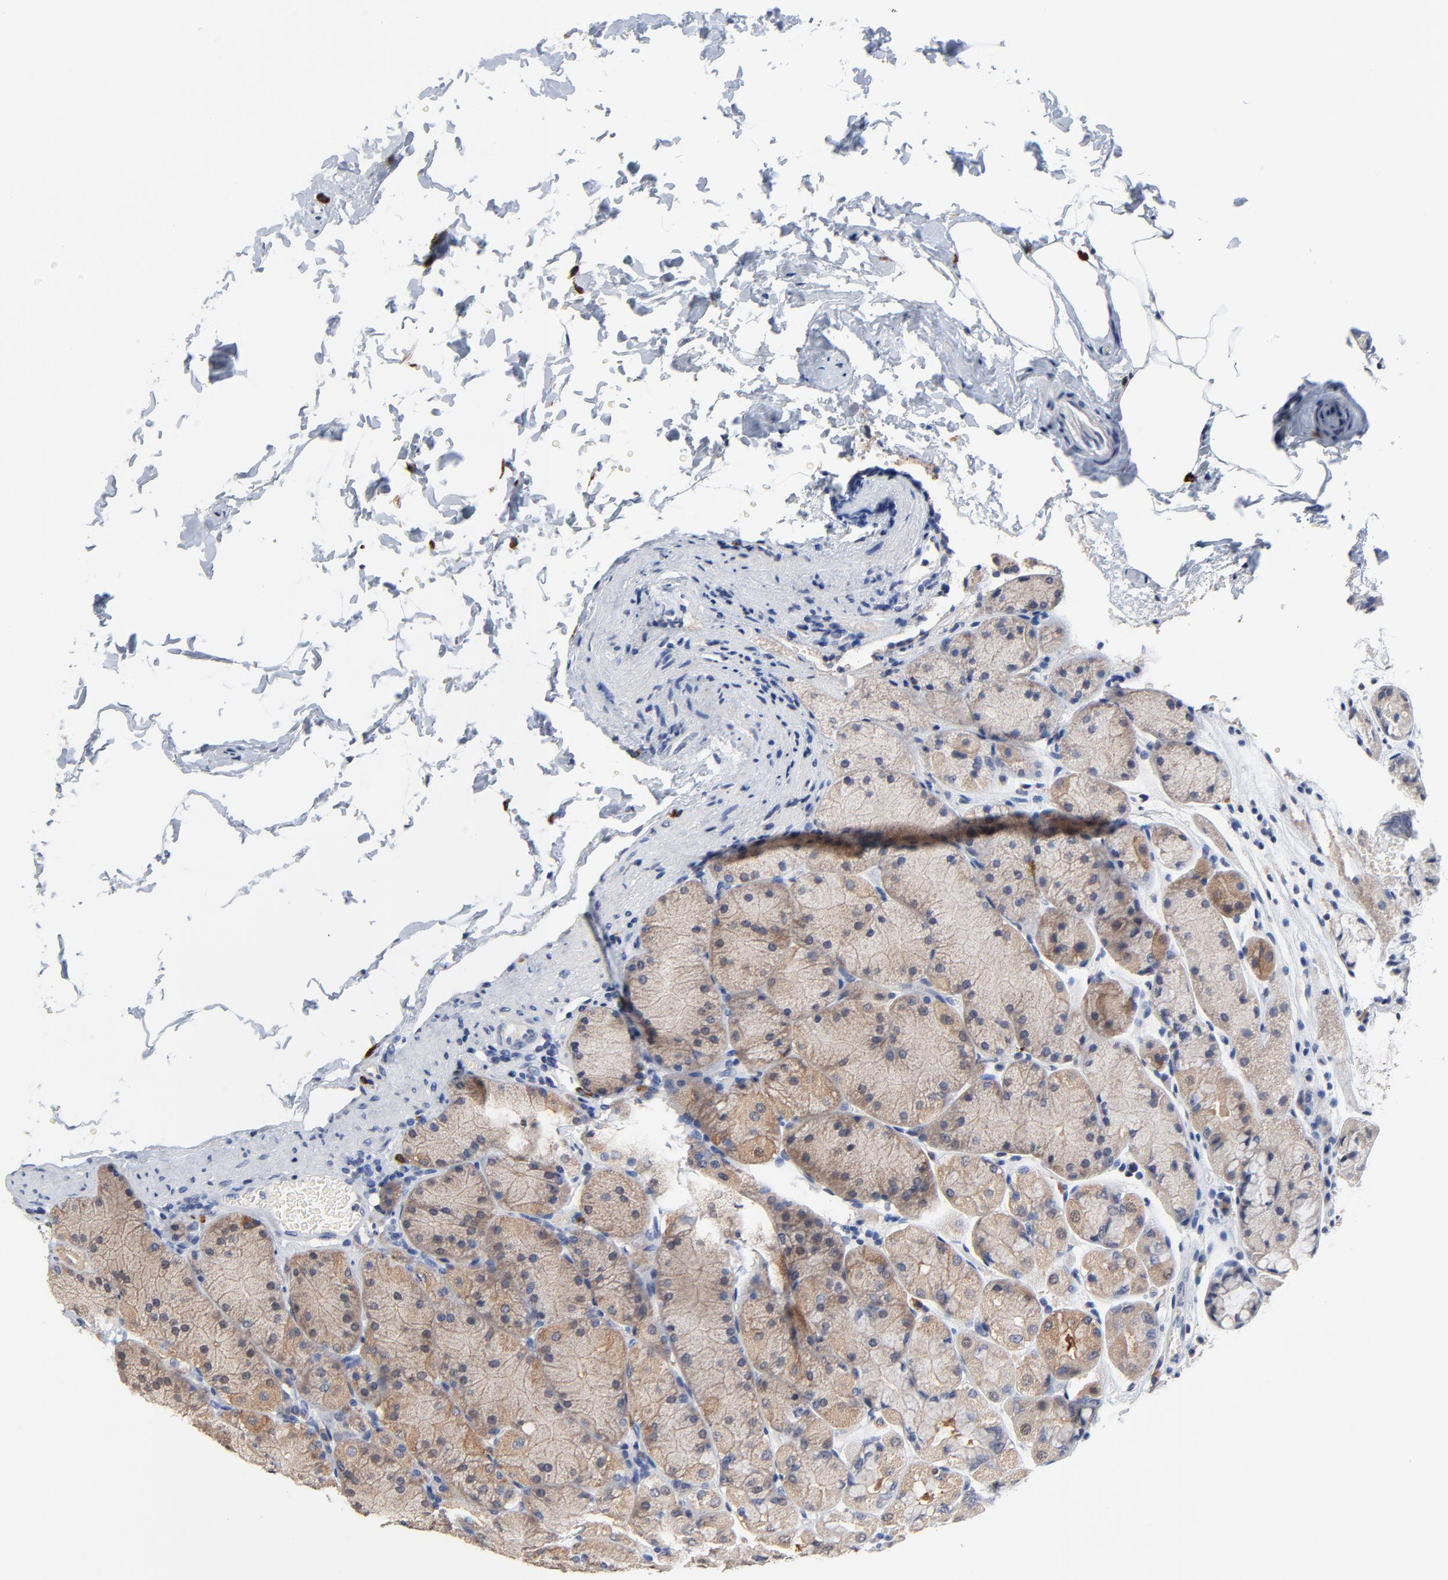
{"staining": {"intensity": "moderate", "quantity": ">75%", "location": "cytoplasmic/membranous"}, "tissue": "stomach", "cell_type": "Glandular cells", "image_type": "normal", "snomed": [{"axis": "morphology", "description": "Normal tissue, NOS"}, {"axis": "topography", "description": "Stomach, upper"}], "caption": "Human stomach stained with a brown dye shows moderate cytoplasmic/membranous positive positivity in about >75% of glandular cells.", "gene": "FBXL5", "patient": {"sex": "female", "age": 56}}